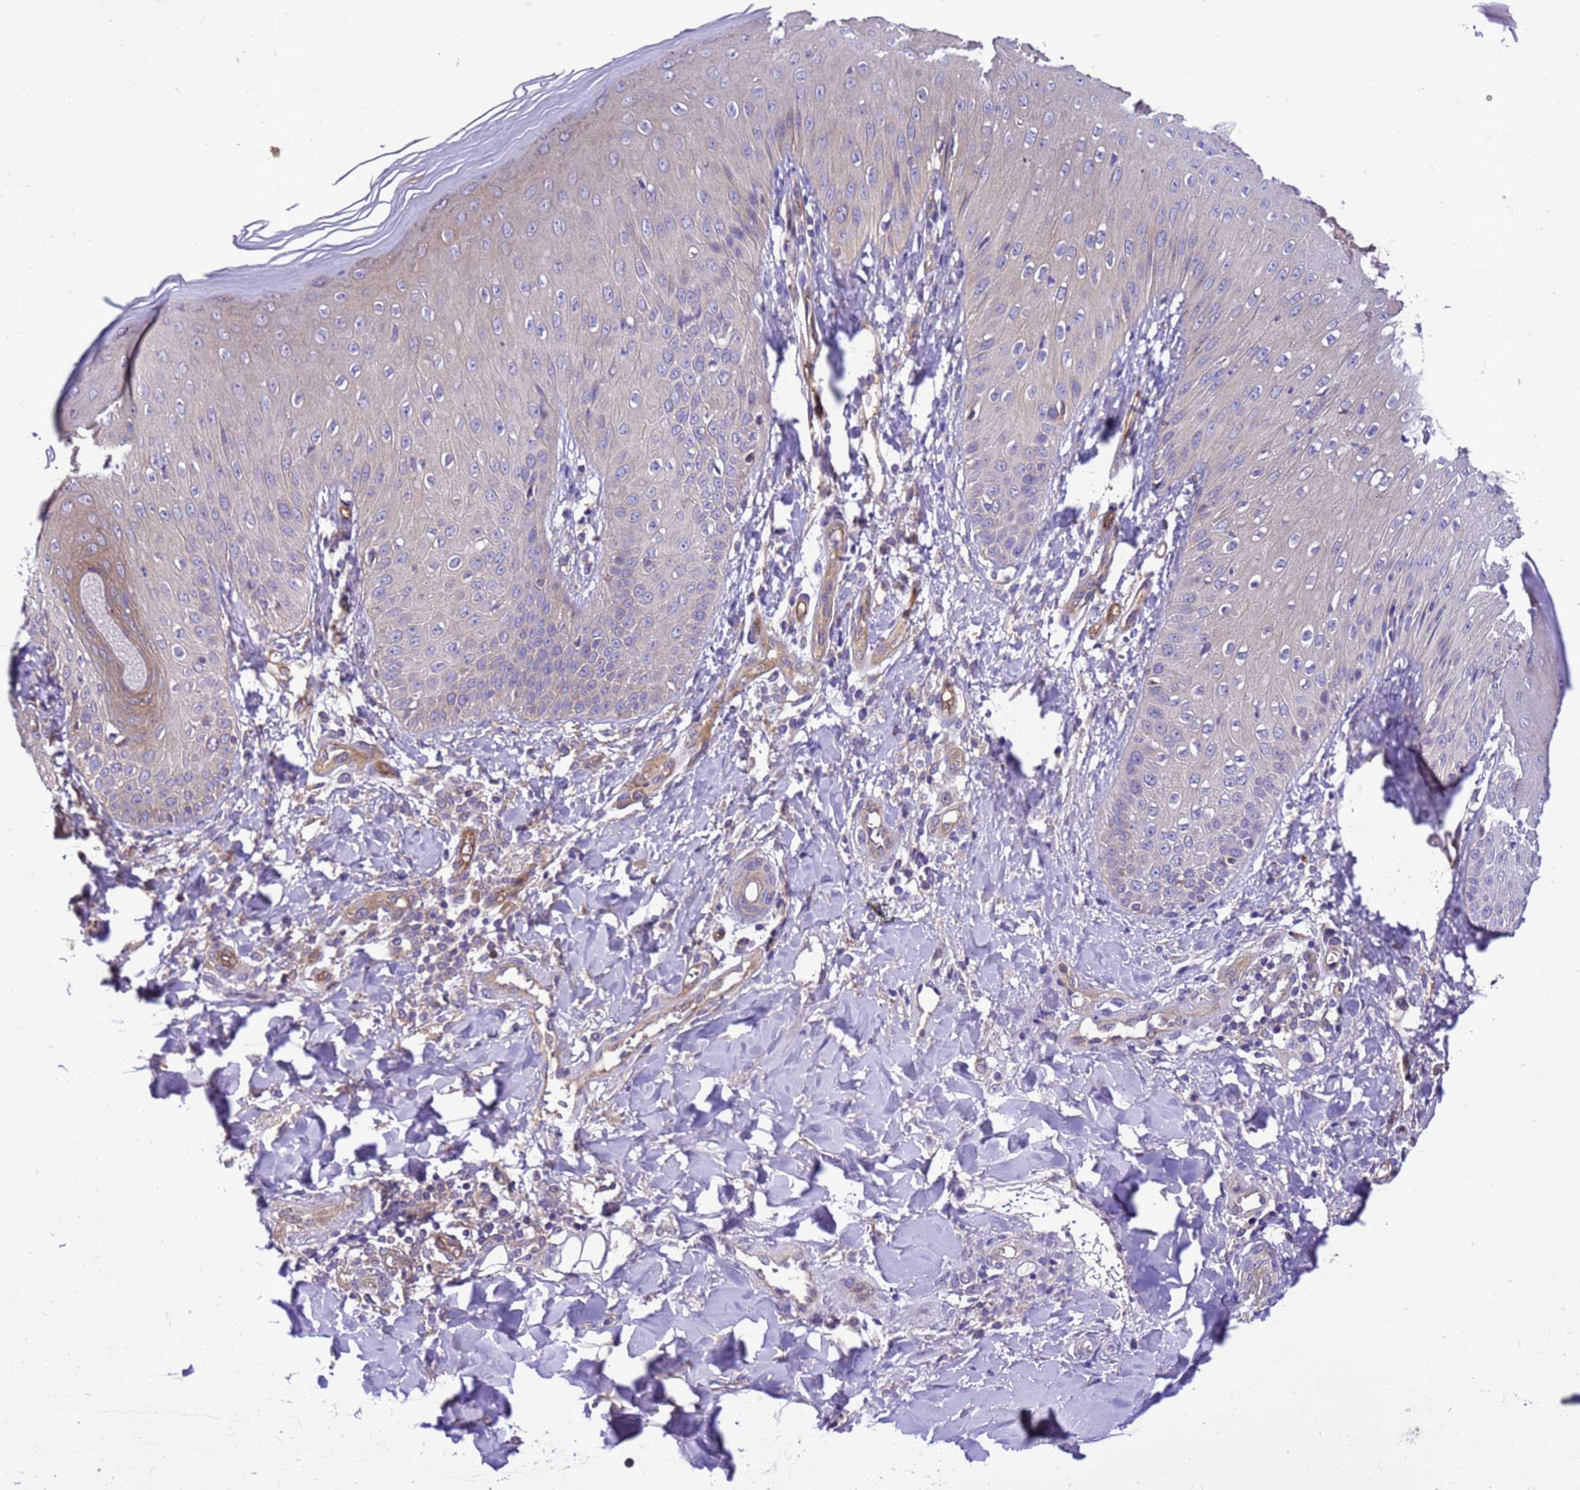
{"staining": {"intensity": "moderate", "quantity": "<25%", "location": "cytoplasmic/membranous"}, "tissue": "skin", "cell_type": "Epidermal cells", "image_type": "normal", "snomed": [{"axis": "morphology", "description": "Normal tissue, NOS"}, {"axis": "morphology", "description": "Inflammation, NOS"}, {"axis": "topography", "description": "Soft tissue"}, {"axis": "topography", "description": "Anal"}], "caption": "IHC photomicrograph of normal skin: skin stained using immunohistochemistry displays low levels of moderate protein expression localized specifically in the cytoplasmic/membranous of epidermal cells, appearing as a cytoplasmic/membranous brown color.", "gene": "RABEP2", "patient": {"sex": "female", "age": 15}}